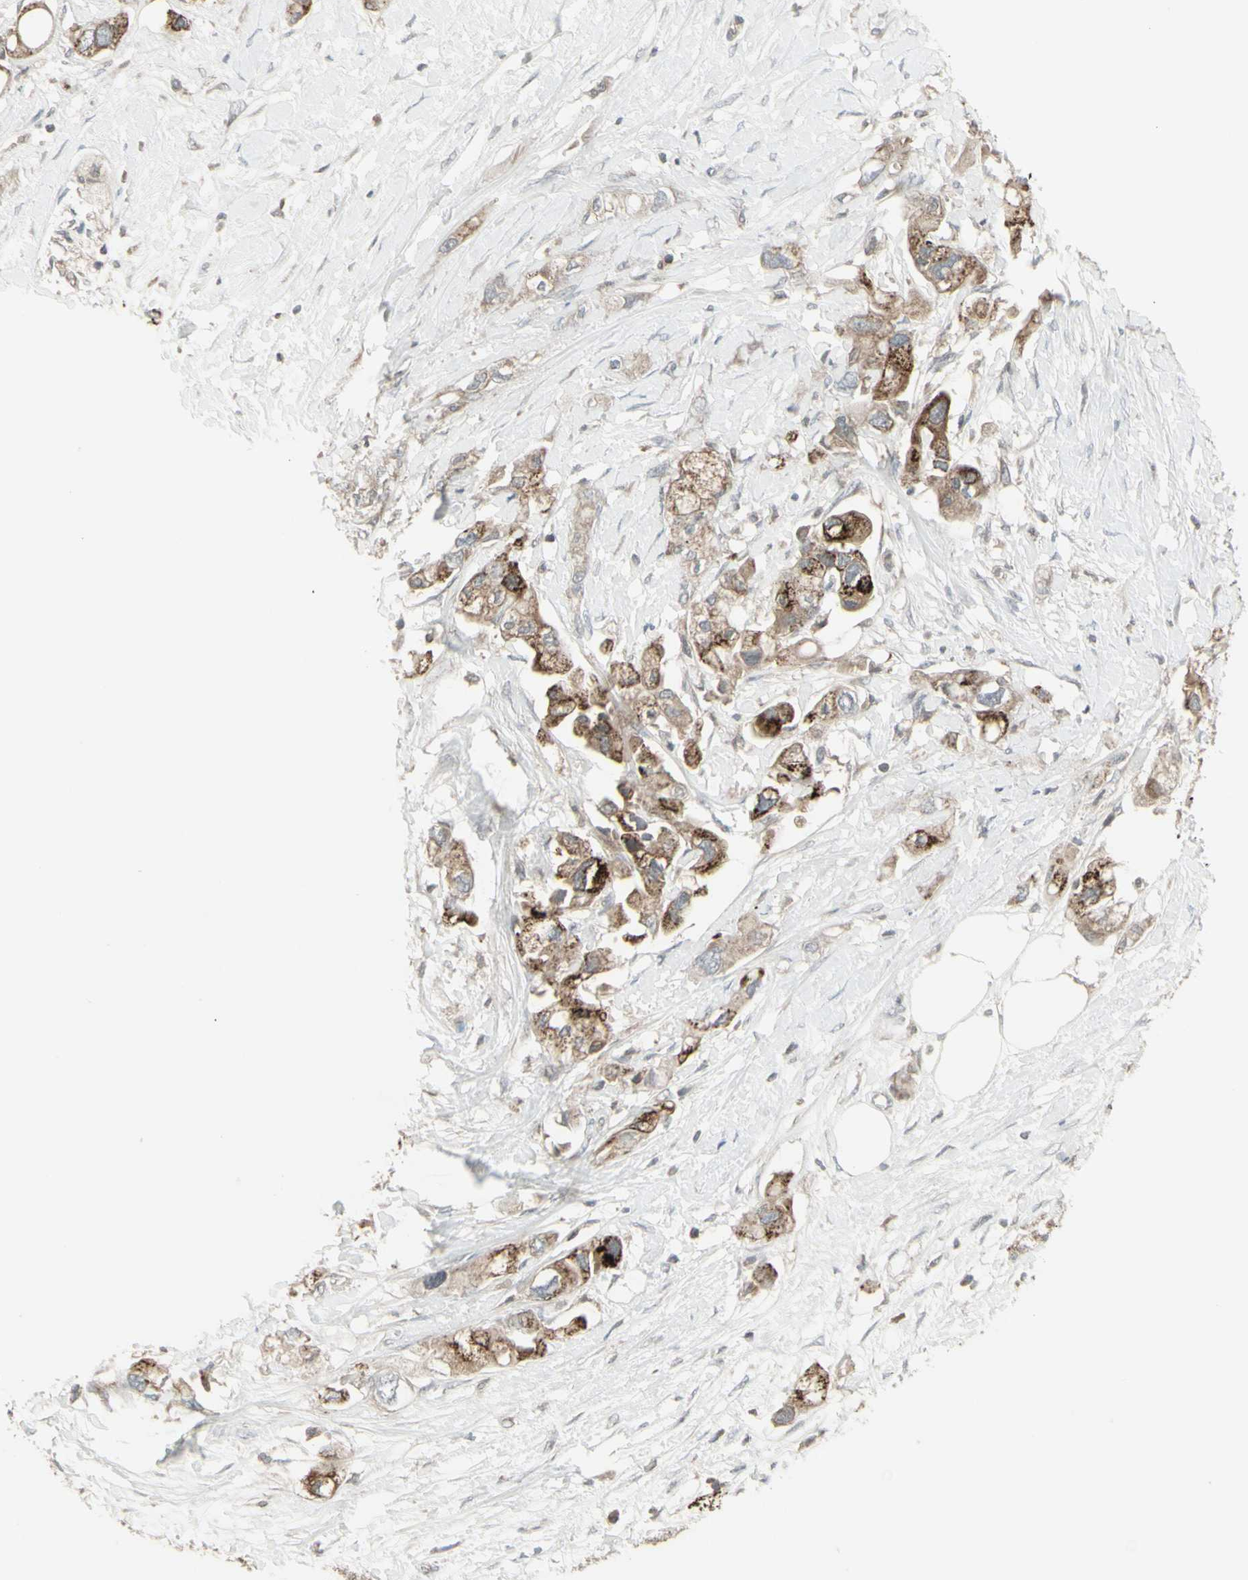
{"staining": {"intensity": "strong", "quantity": "25%-75%", "location": "cytoplasmic/membranous"}, "tissue": "pancreatic cancer", "cell_type": "Tumor cells", "image_type": "cancer", "snomed": [{"axis": "morphology", "description": "Adenocarcinoma, NOS"}, {"axis": "topography", "description": "Pancreas"}], "caption": "Protein staining of pancreatic cancer tissue displays strong cytoplasmic/membranous expression in approximately 25%-75% of tumor cells.", "gene": "CSK", "patient": {"sex": "female", "age": 56}}